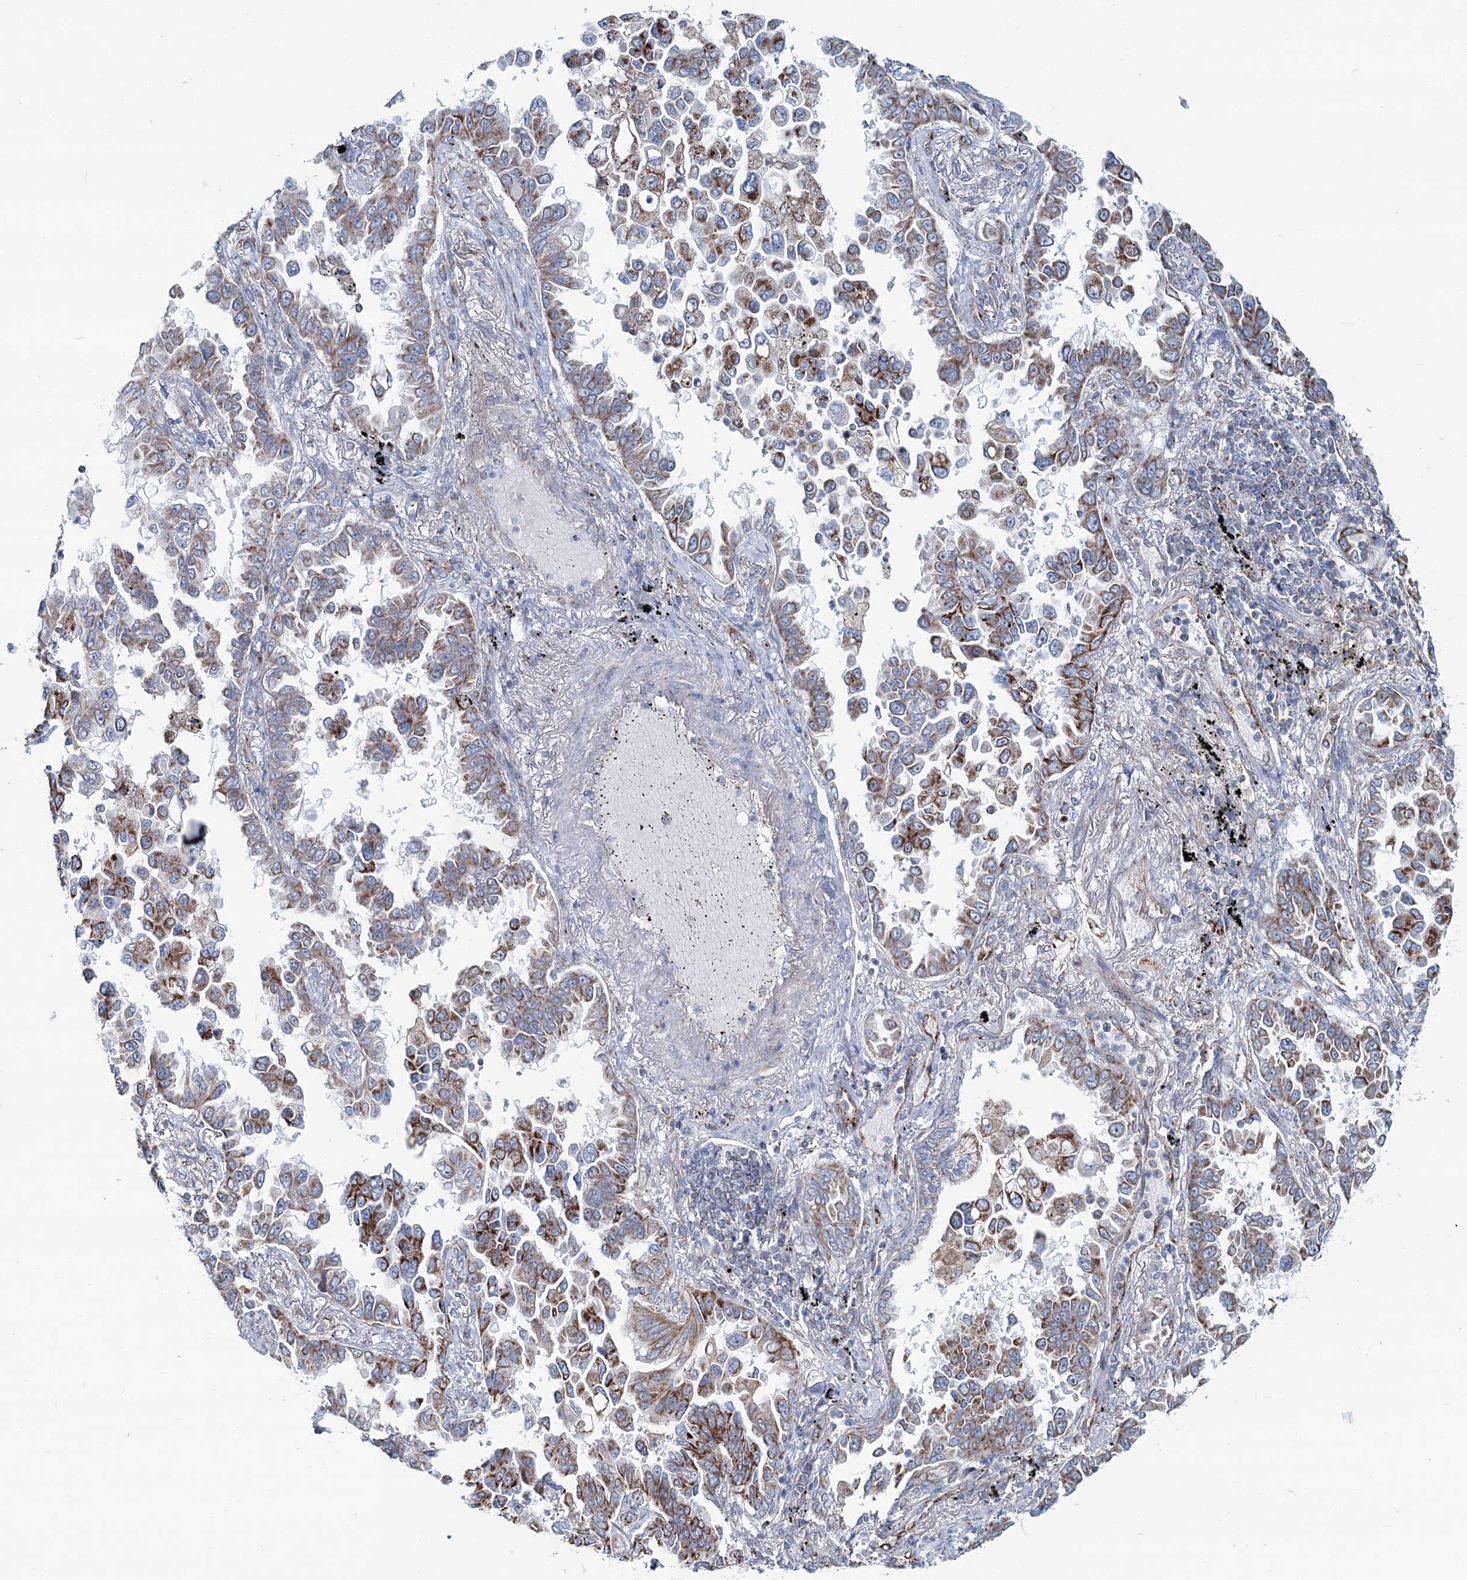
{"staining": {"intensity": "moderate", "quantity": ">75%", "location": "cytoplasmic/membranous"}, "tissue": "lung cancer", "cell_type": "Tumor cells", "image_type": "cancer", "snomed": [{"axis": "morphology", "description": "Adenocarcinoma, NOS"}, {"axis": "topography", "description": "Lung"}], "caption": "Tumor cells show medium levels of moderate cytoplasmic/membranous staining in approximately >75% of cells in lung adenocarcinoma. (DAB (3,3'-diaminobenzidine) IHC with brightfield microscopy, high magnification).", "gene": "ARHGAP6", "patient": {"sex": "female", "age": 67}}